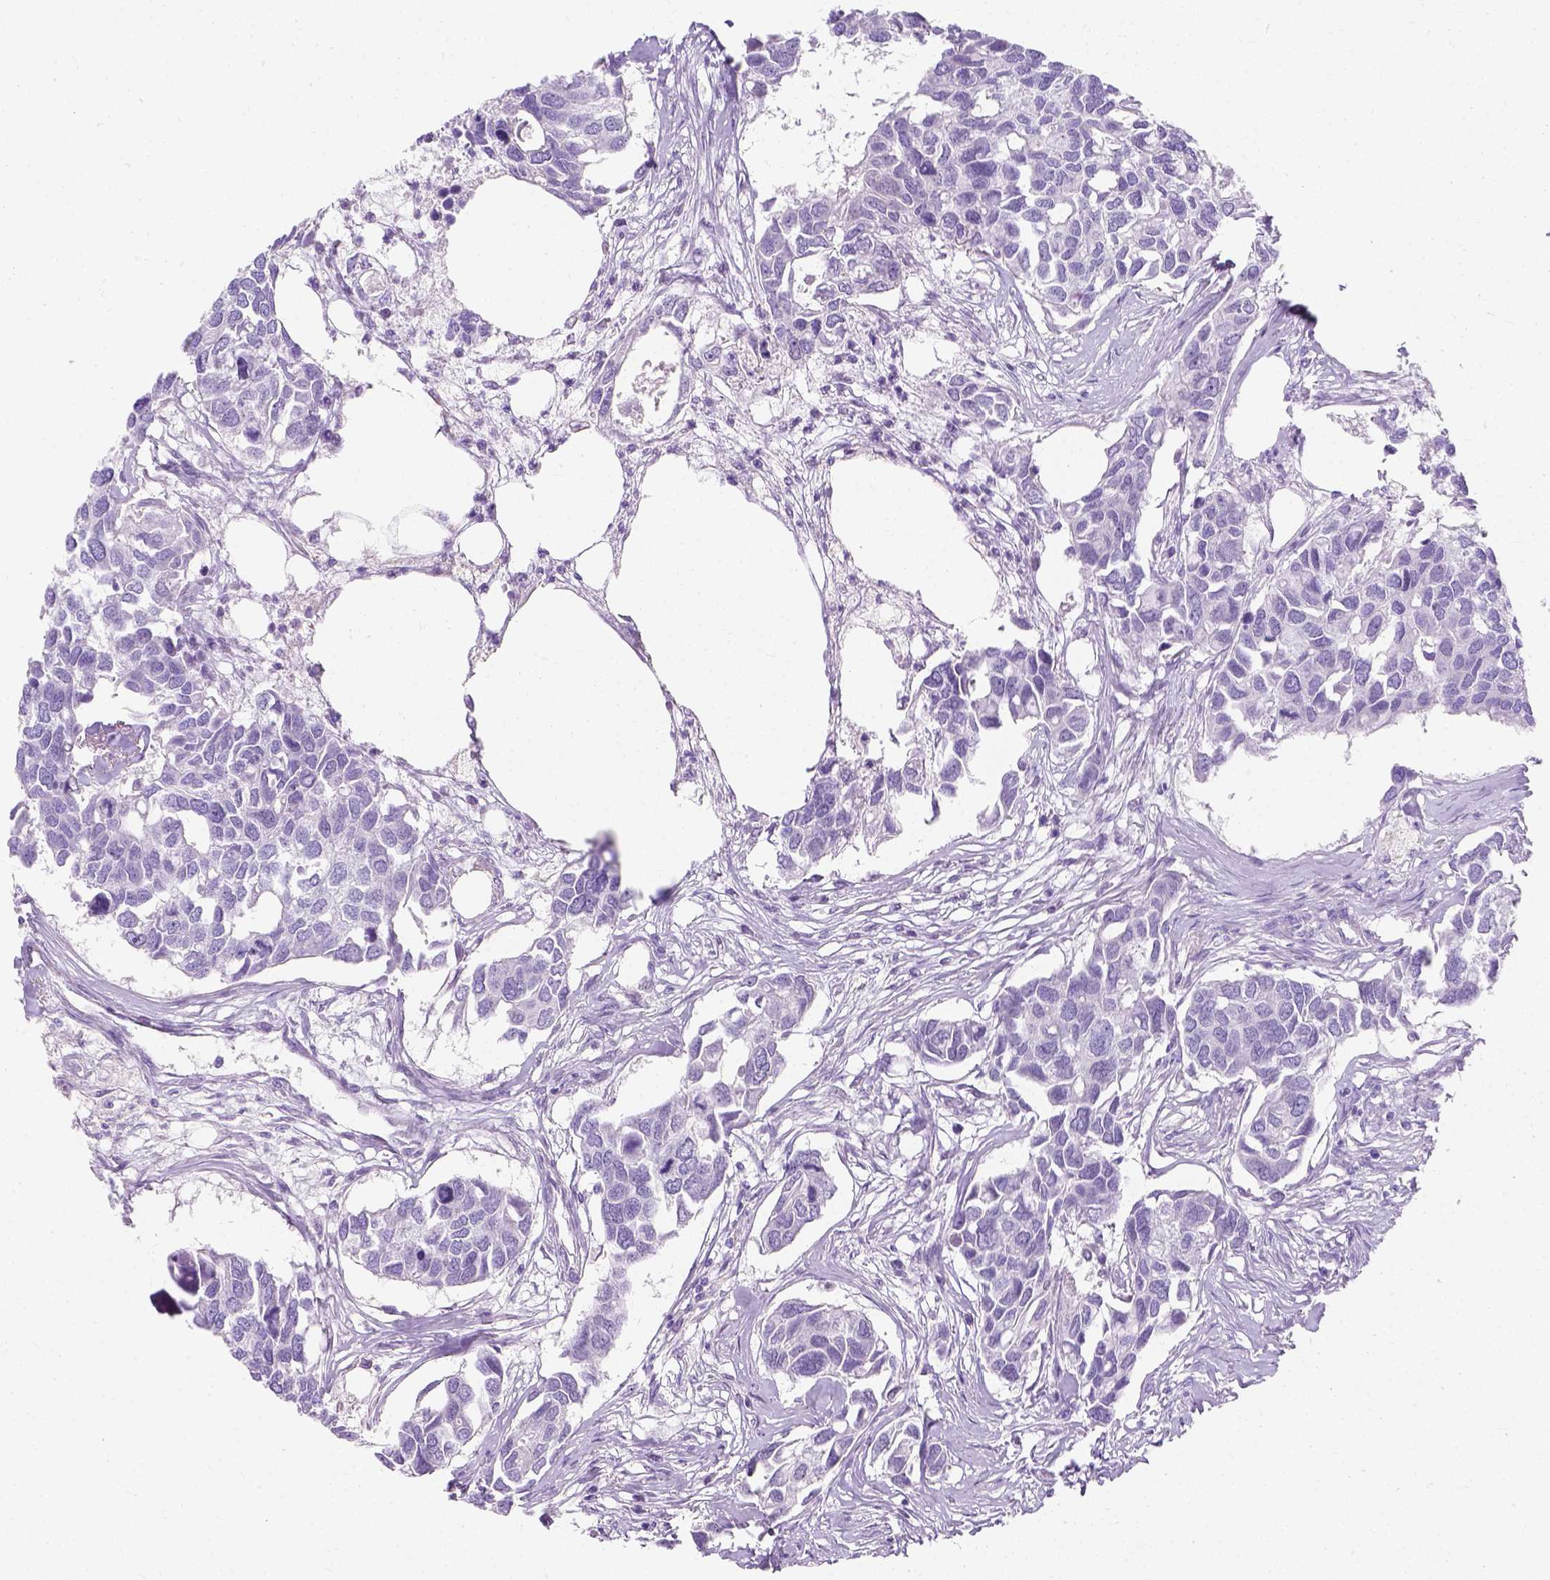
{"staining": {"intensity": "negative", "quantity": "none", "location": "none"}, "tissue": "breast cancer", "cell_type": "Tumor cells", "image_type": "cancer", "snomed": [{"axis": "morphology", "description": "Duct carcinoma"}, {"axis": "topography", "description": "Breast"}], "caption": "Photomicrograph shows no significant protein positivity in tumor cells of breast cancer. Brightfield microscopy of immunohistochemistry stained with DAB (brown) and hematoxylin (blue), captured at high magnification.", "gene": "MYH15", "patient": {"sex": "female", "age": 83}}